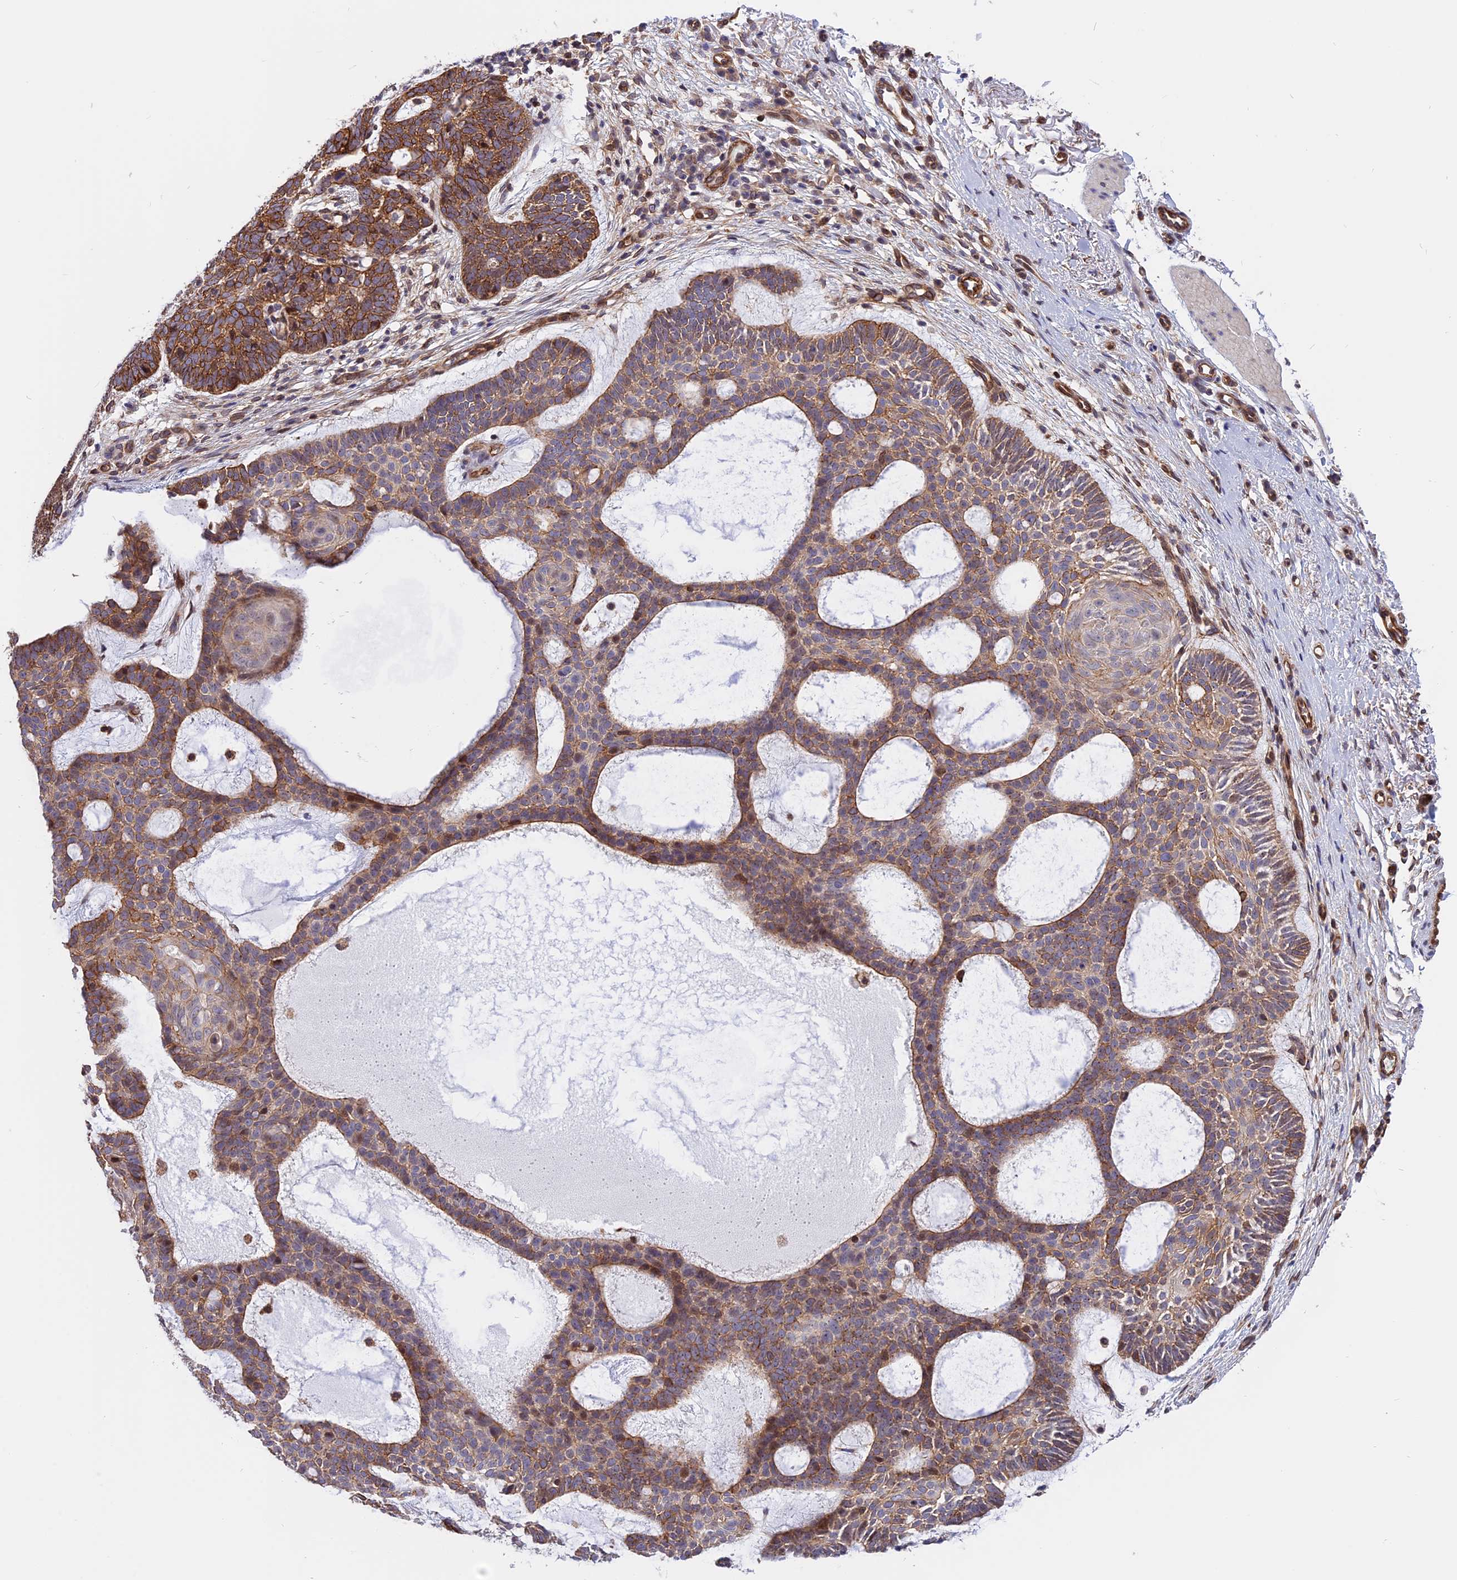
{"staining": {"intensity": "strong", "quantity": ">75%", "location": "cytoplasmic/membranous"}, "tissue": "skin cancer", "cell_type": "Tumor cells", "image_type": "cancer", "snomed": [{"axis": "morphology", "description": "Basal cell carcinoma"}, {"axis": "topography", "description": "Skin"}], "caption": "An image showing strong cytoplasmic/membranous staining in approximately >75% of tumor cells in skin cancer (basal cell carcinoma), as visualized by brown immunohistochemical staining.", "gene": "R3HDM4", "patient": {"sex": "male", "age": 85}}